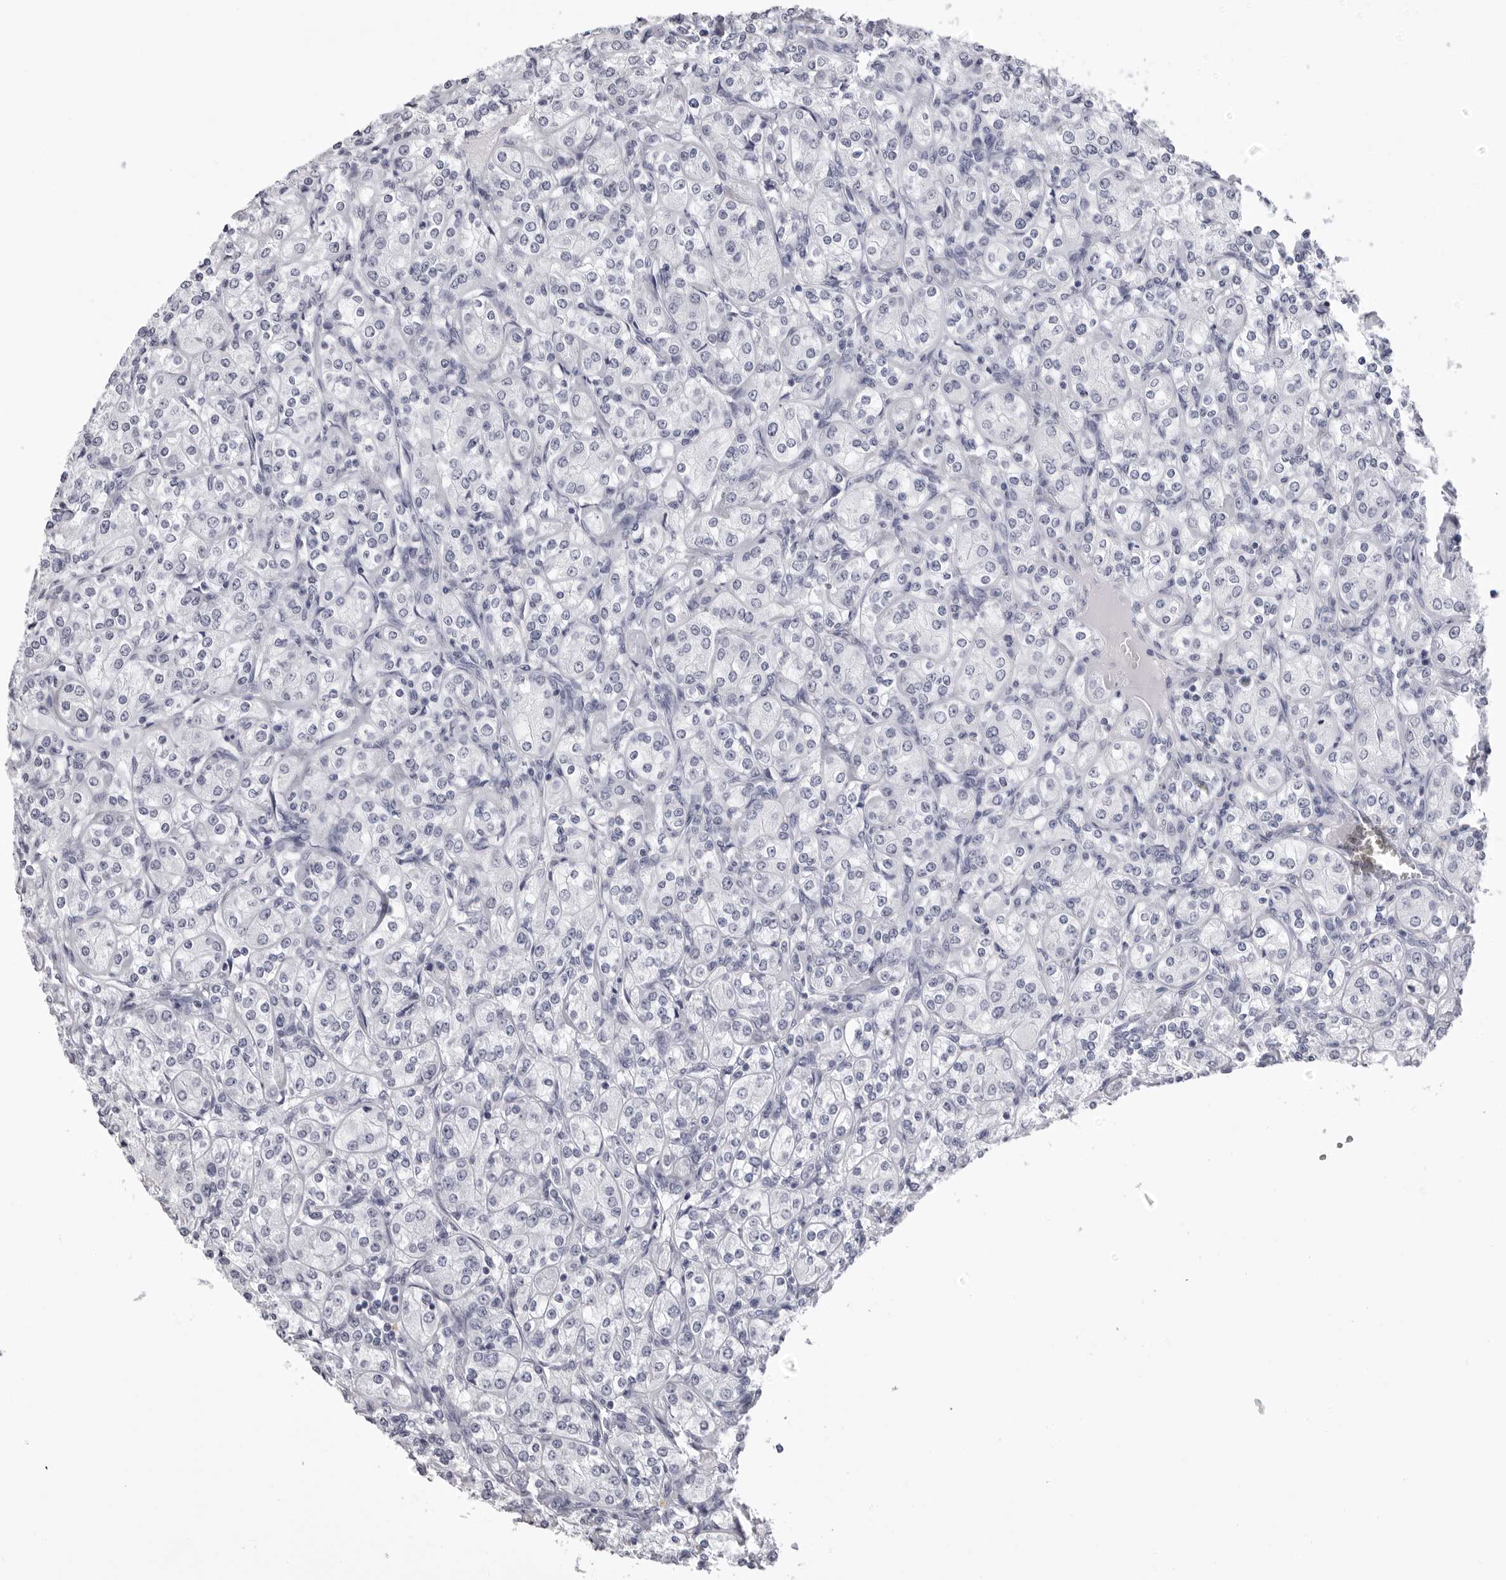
{"staining": {"intensity": "negative", "quantity": "none", "location": "none"}, "tissue": "renal cancer", "cell_type": "Tumor cells", "image_type": "cancer", "snomed": [{"axis": "morphology", "description": "Adenocarcinoma, NOS"}, {"axis": "topography", "description": "Kidney"}], "caption": "This is an immunohistochemistry photomicrograph of human adenocarcinoma (renal). There is no expression in tumor cells.", "gene": "LGALS4", "patient": {"sex": "male", "age": 77}}